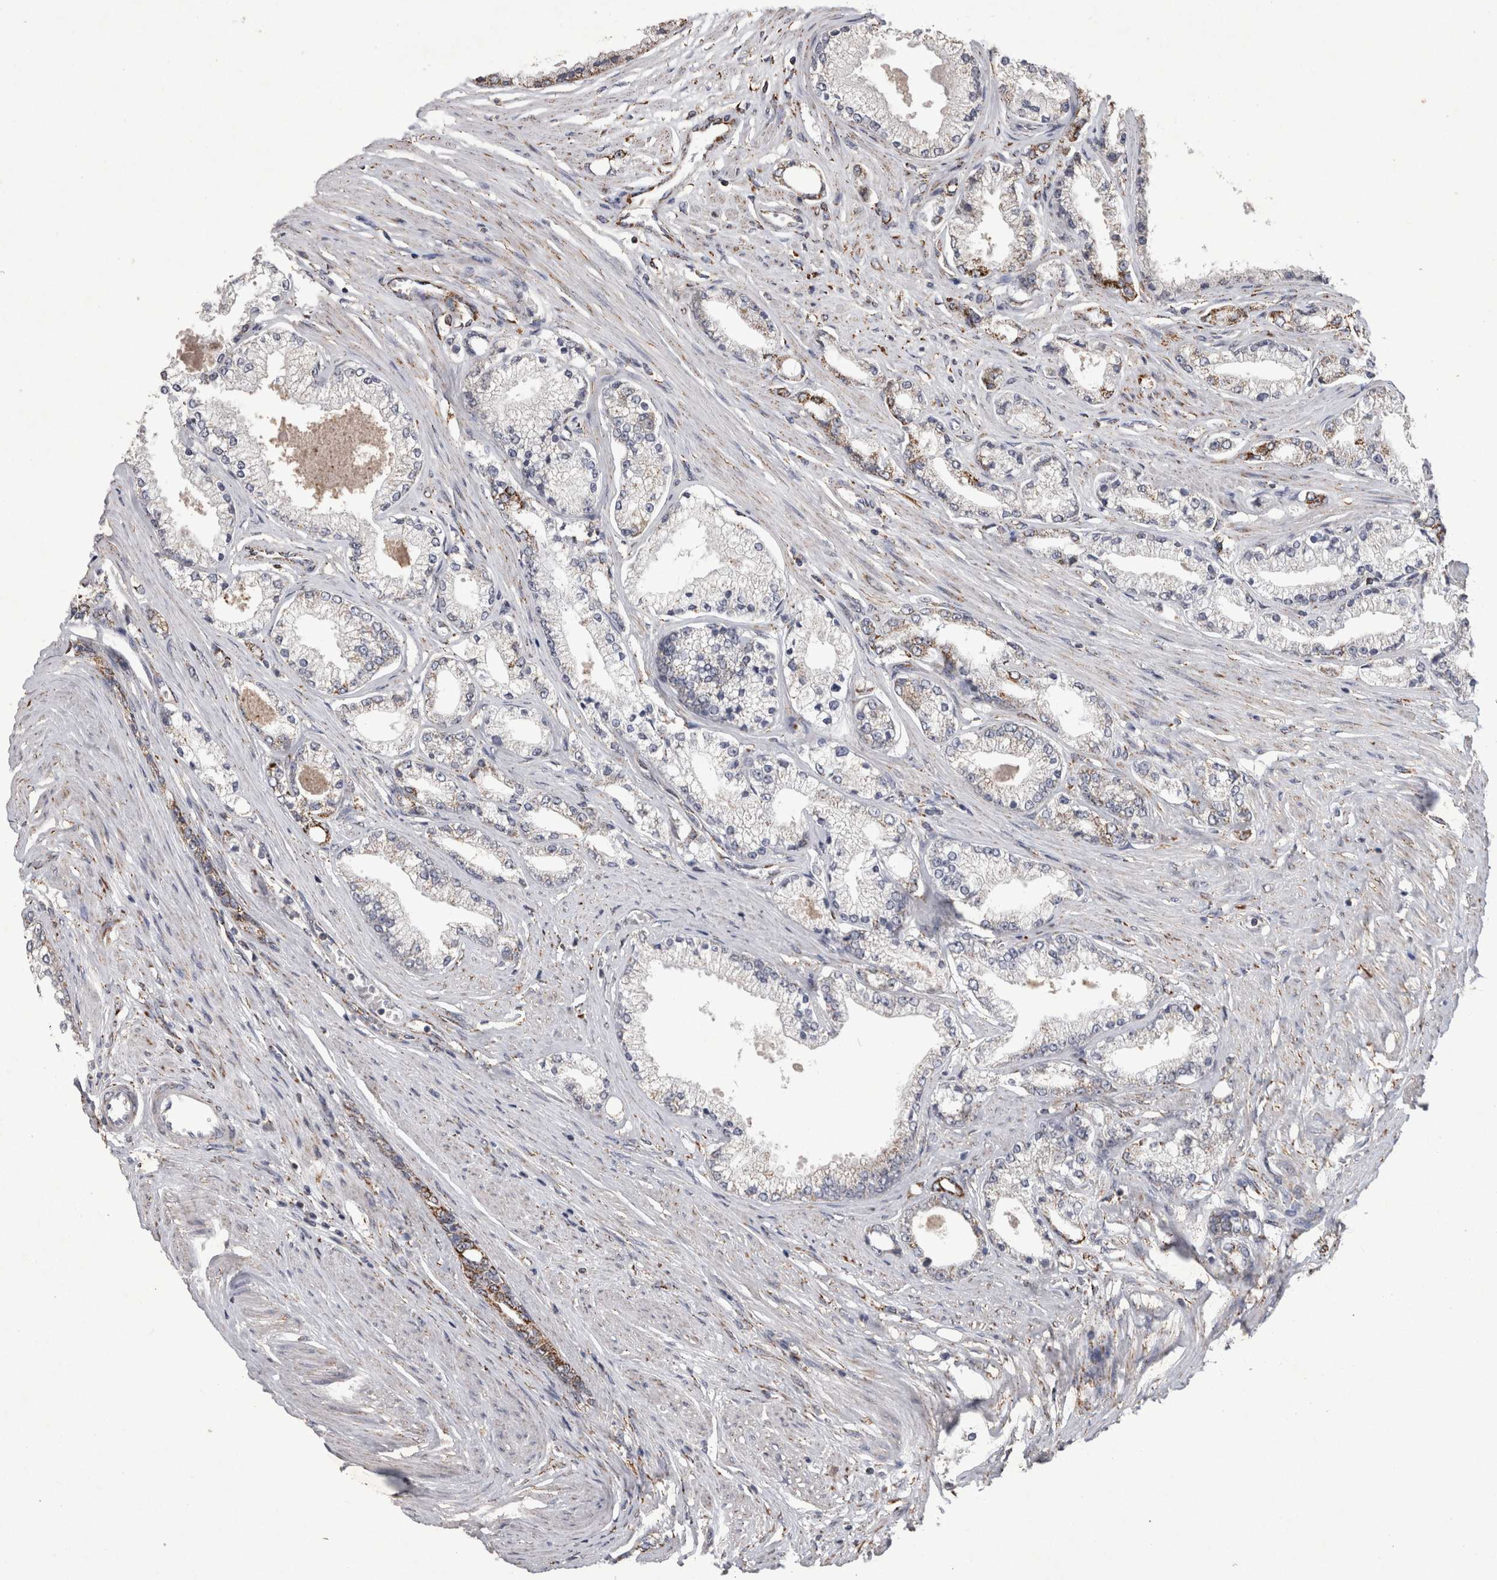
{"staining": {"intensity": "weak", "quantity": "<25%", "location": "cytoplasmic/membranous"}, "tissue": "prostate cancer", "cell_type": "Tumor cells", "image_type": "cancer", "snomed": [{"axis": "morphology", "description": "Adenocarcinoma, High grade"}, {"axis": "topography", "description": "Prostate"}], "caption": "The photomicrograph displays no staining of tumor cells in prostate high-grade adenocarcinoma.", "gene": "DKK3", "patient": {"sex": "male", "age": 71}}